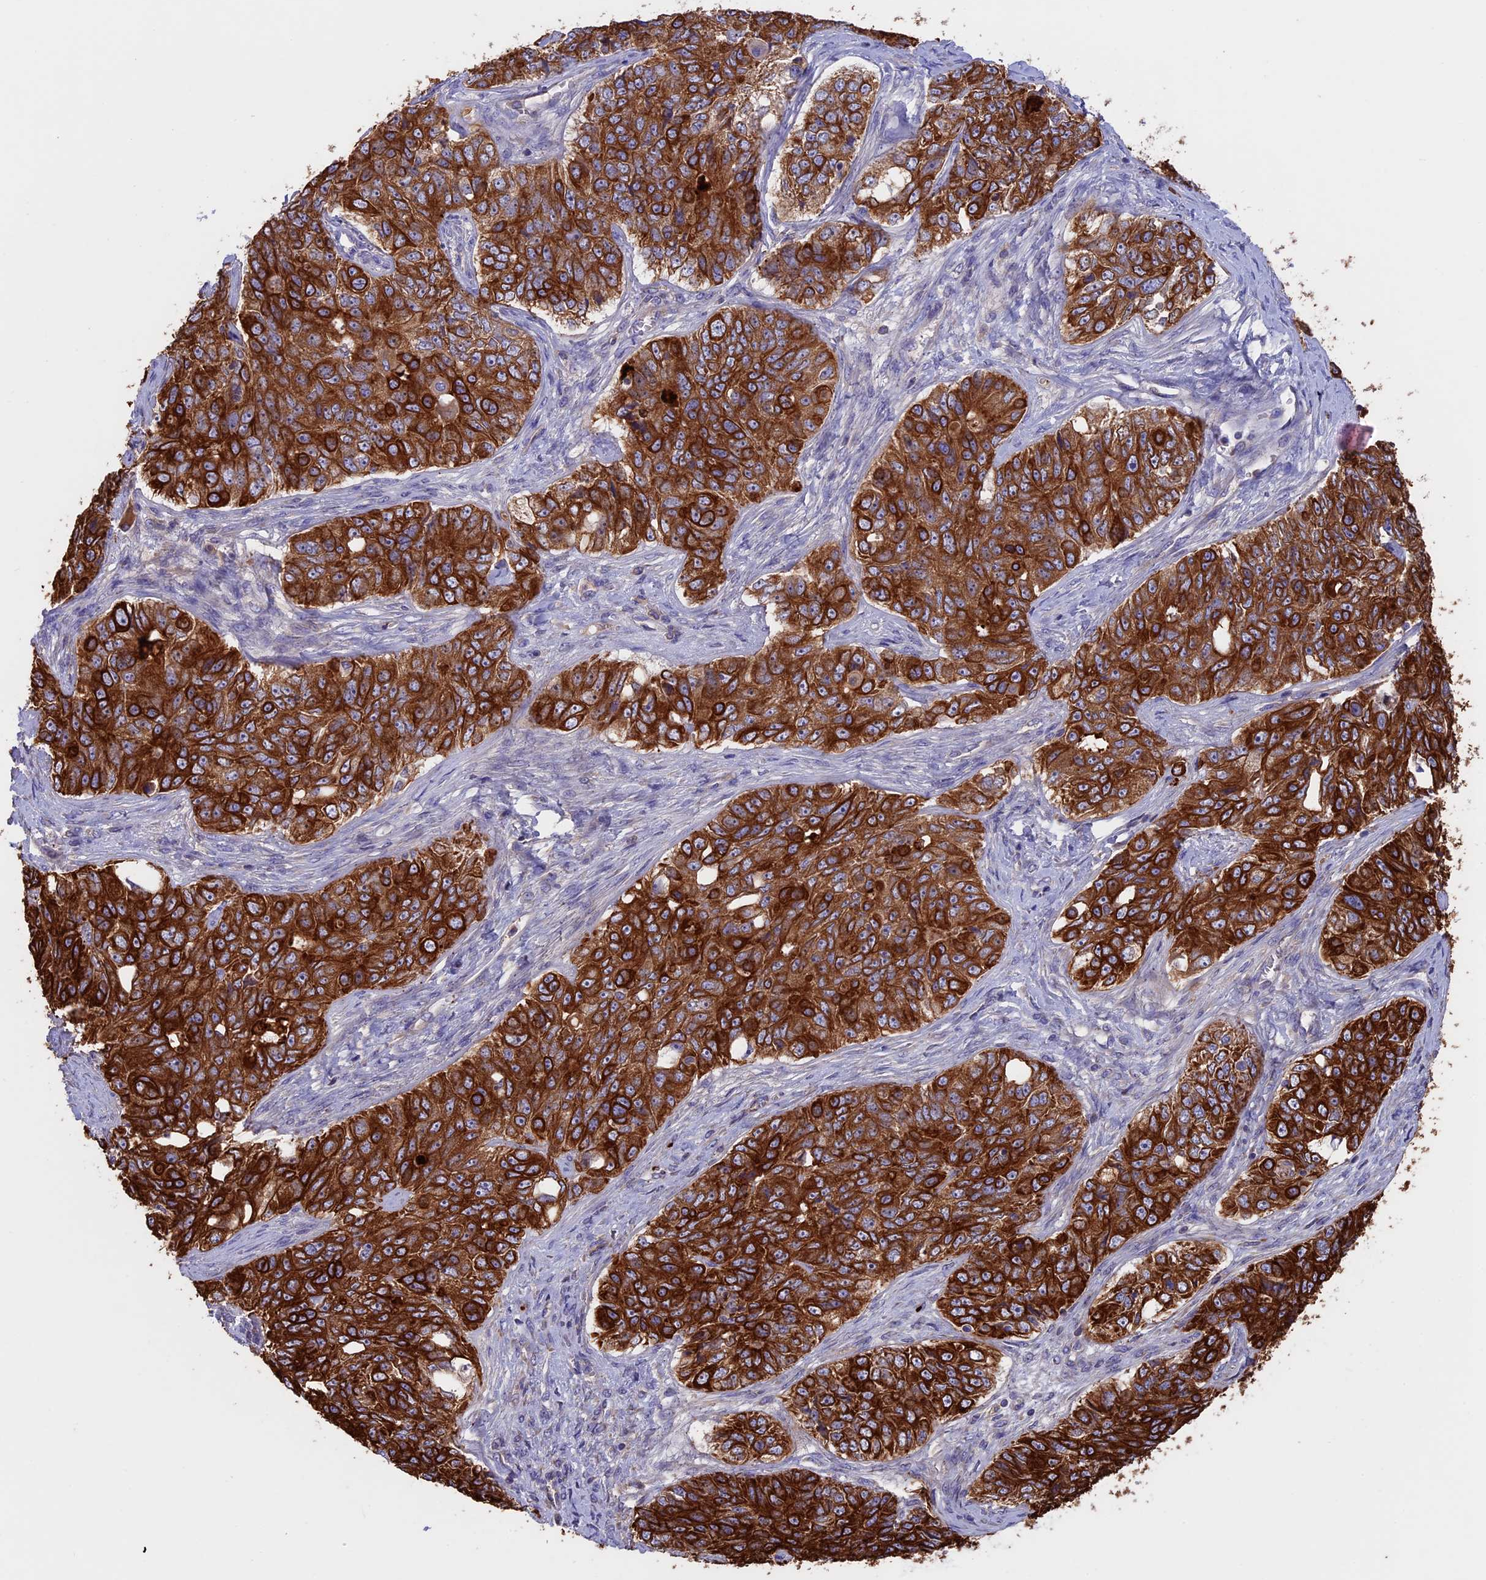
{"staining": {"intensity": "strong", "quantity": ">75%", "location": "cytoplasmic/membranous"}, "tissue": "ovarian cancer", "cell_type": "Tumor cells", "image_type": "cancer", "snomed": [{"axis": "morphology", "description": "Carcinoma, endometroid"}, {"axis": "topography", "description": "Ovary"}], "caption": "Immunohistochemistry (IHC) (DAB (3,3'-diaminobenzidine)) staining of ovarian cancer (endometroid carcinoma) demonstrates strong cytoplasmic/membranous protein expression in about >75% of tumor cells.", "gene": "PTPN9", "patient": {"sex": "female", "age": 51}}